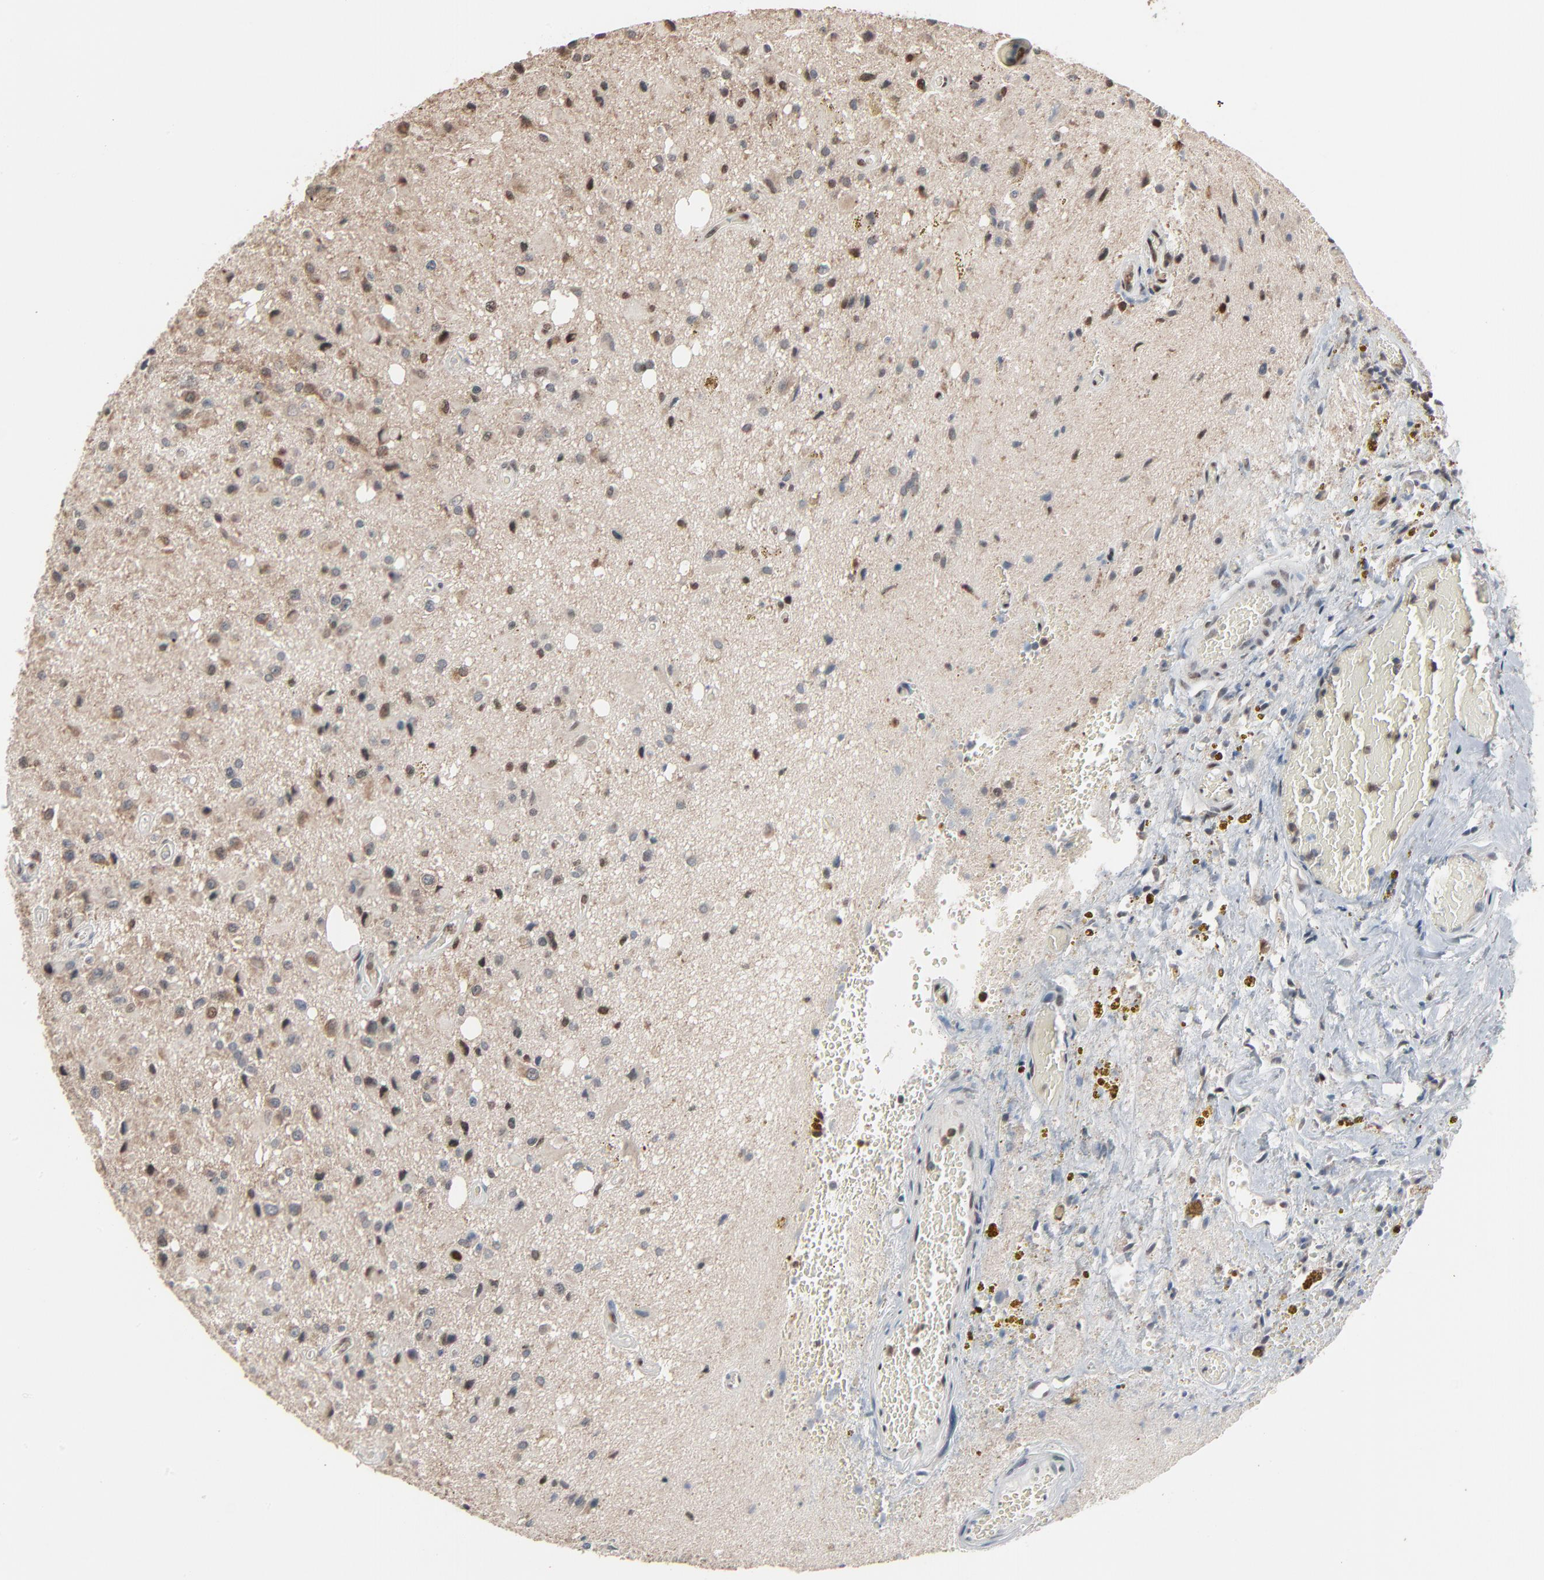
{"staining": {"intensity": "moderate", "quantity": "<25%", "location": "cytoplasmic/membranous,nuclear"}, "tissue": "glioma", "cell_type": "Tumor cells", "image_type": "cancer", "snomed": [{"axis": "morphology", "description": "Glioma, malignant, Low grade"}, {"axis": "topography", "description": "Brain"}], "caption": "Human malignant glioma (low-grade) stained for a protein (brown) displays moderate cytoplasmic/membranous and nuclear positive positivity in about <25% of tumor cells.", "gene": "DOCK8", "patient": {"sex": "male", "age": 58}}